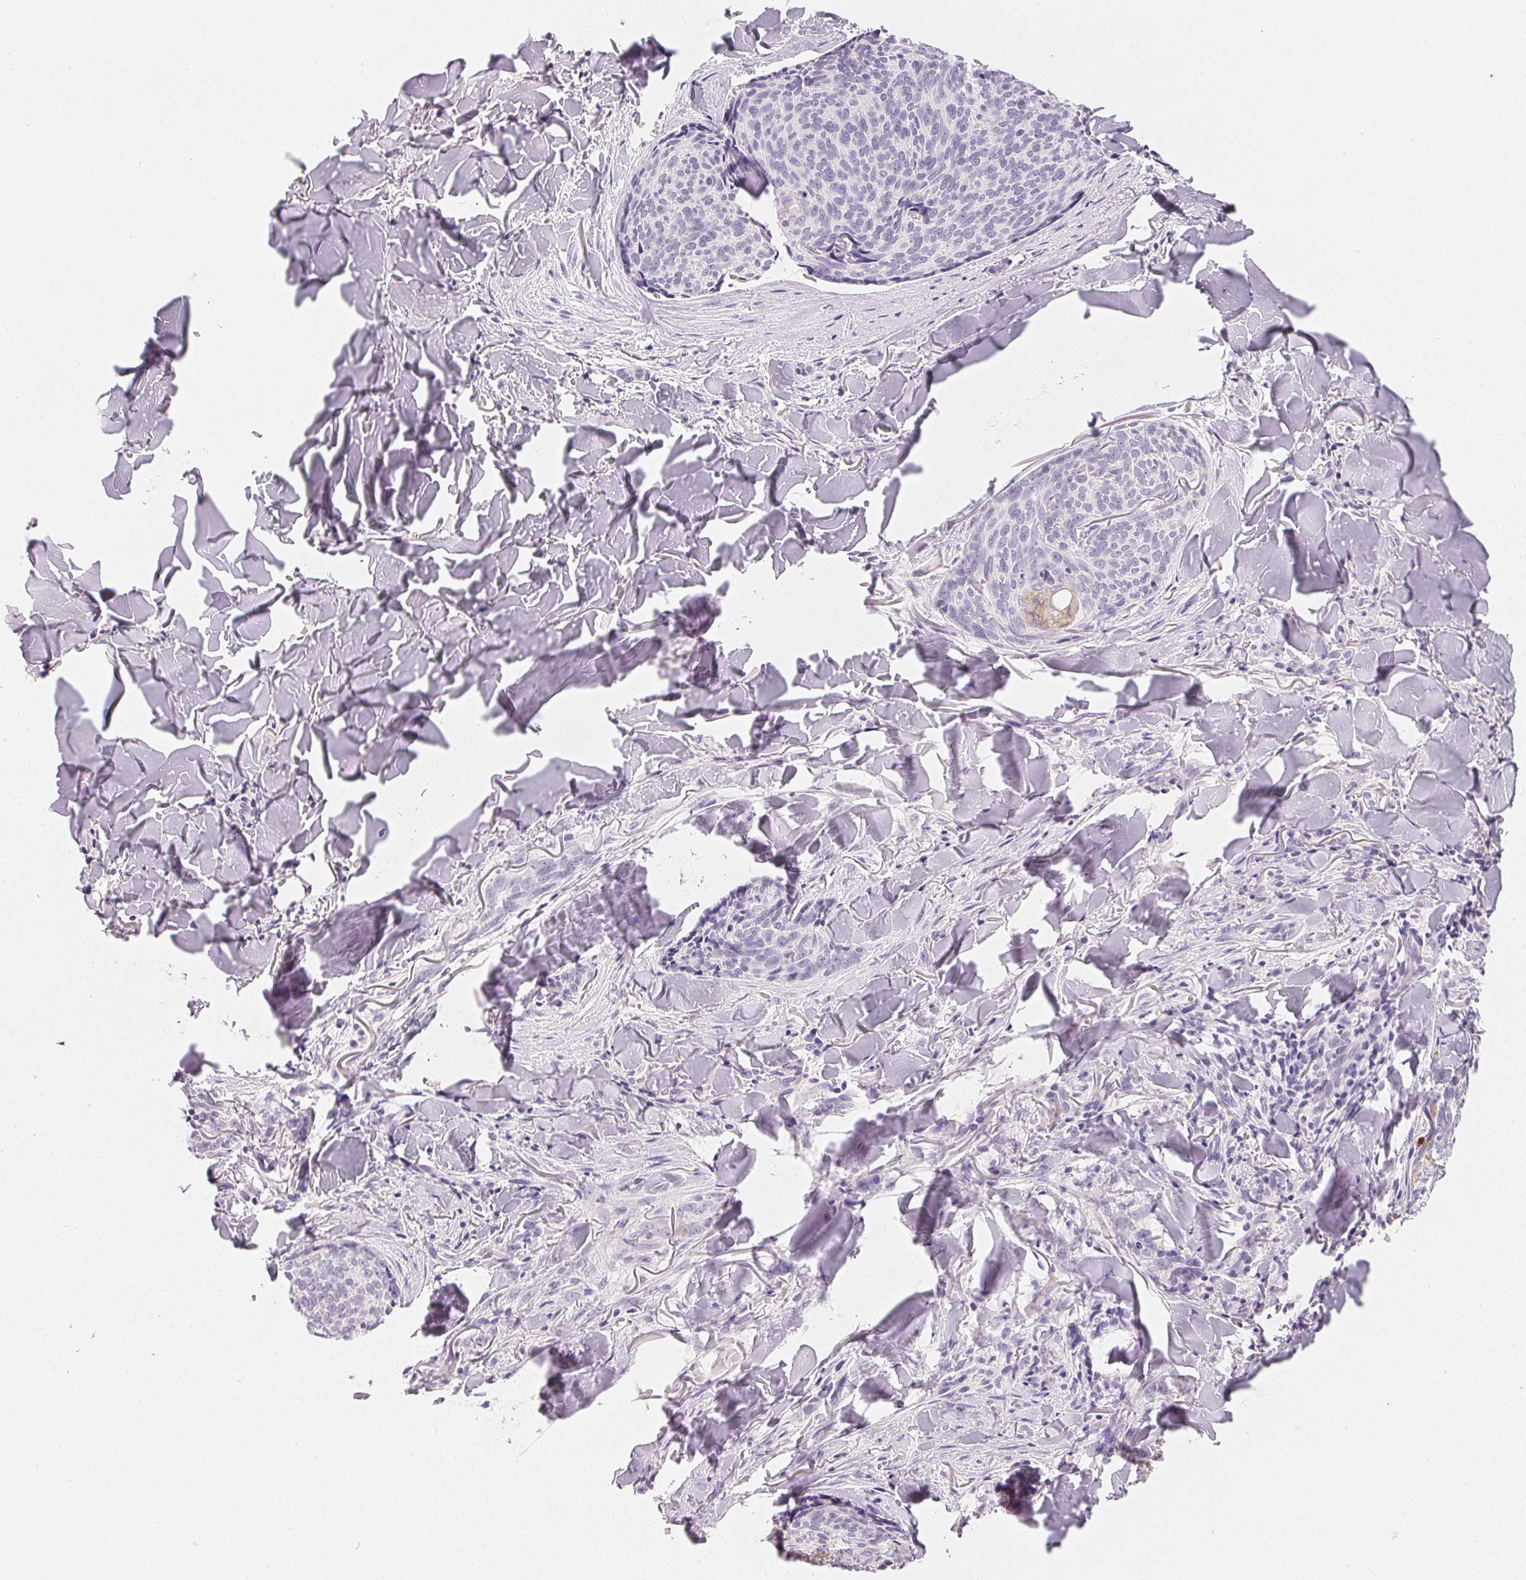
{"staining": {"intensity": "negative", "quantity": "none", "location": "none"}, "tissue": "skin cancer", "cell_type": "Tumor cells", "image_type": "cancer", "snomed": [{"axis": "morphology", "description": "Basal cell carcinoma"}, {"axis": "topography", "description": "Skin"}], "caption": "DAB immunohistochemical staining of human skin cancer reveals no significant expression in tumor cells.", "gene": "MIOX", "patient": {"sex": "female", "age": 82}}